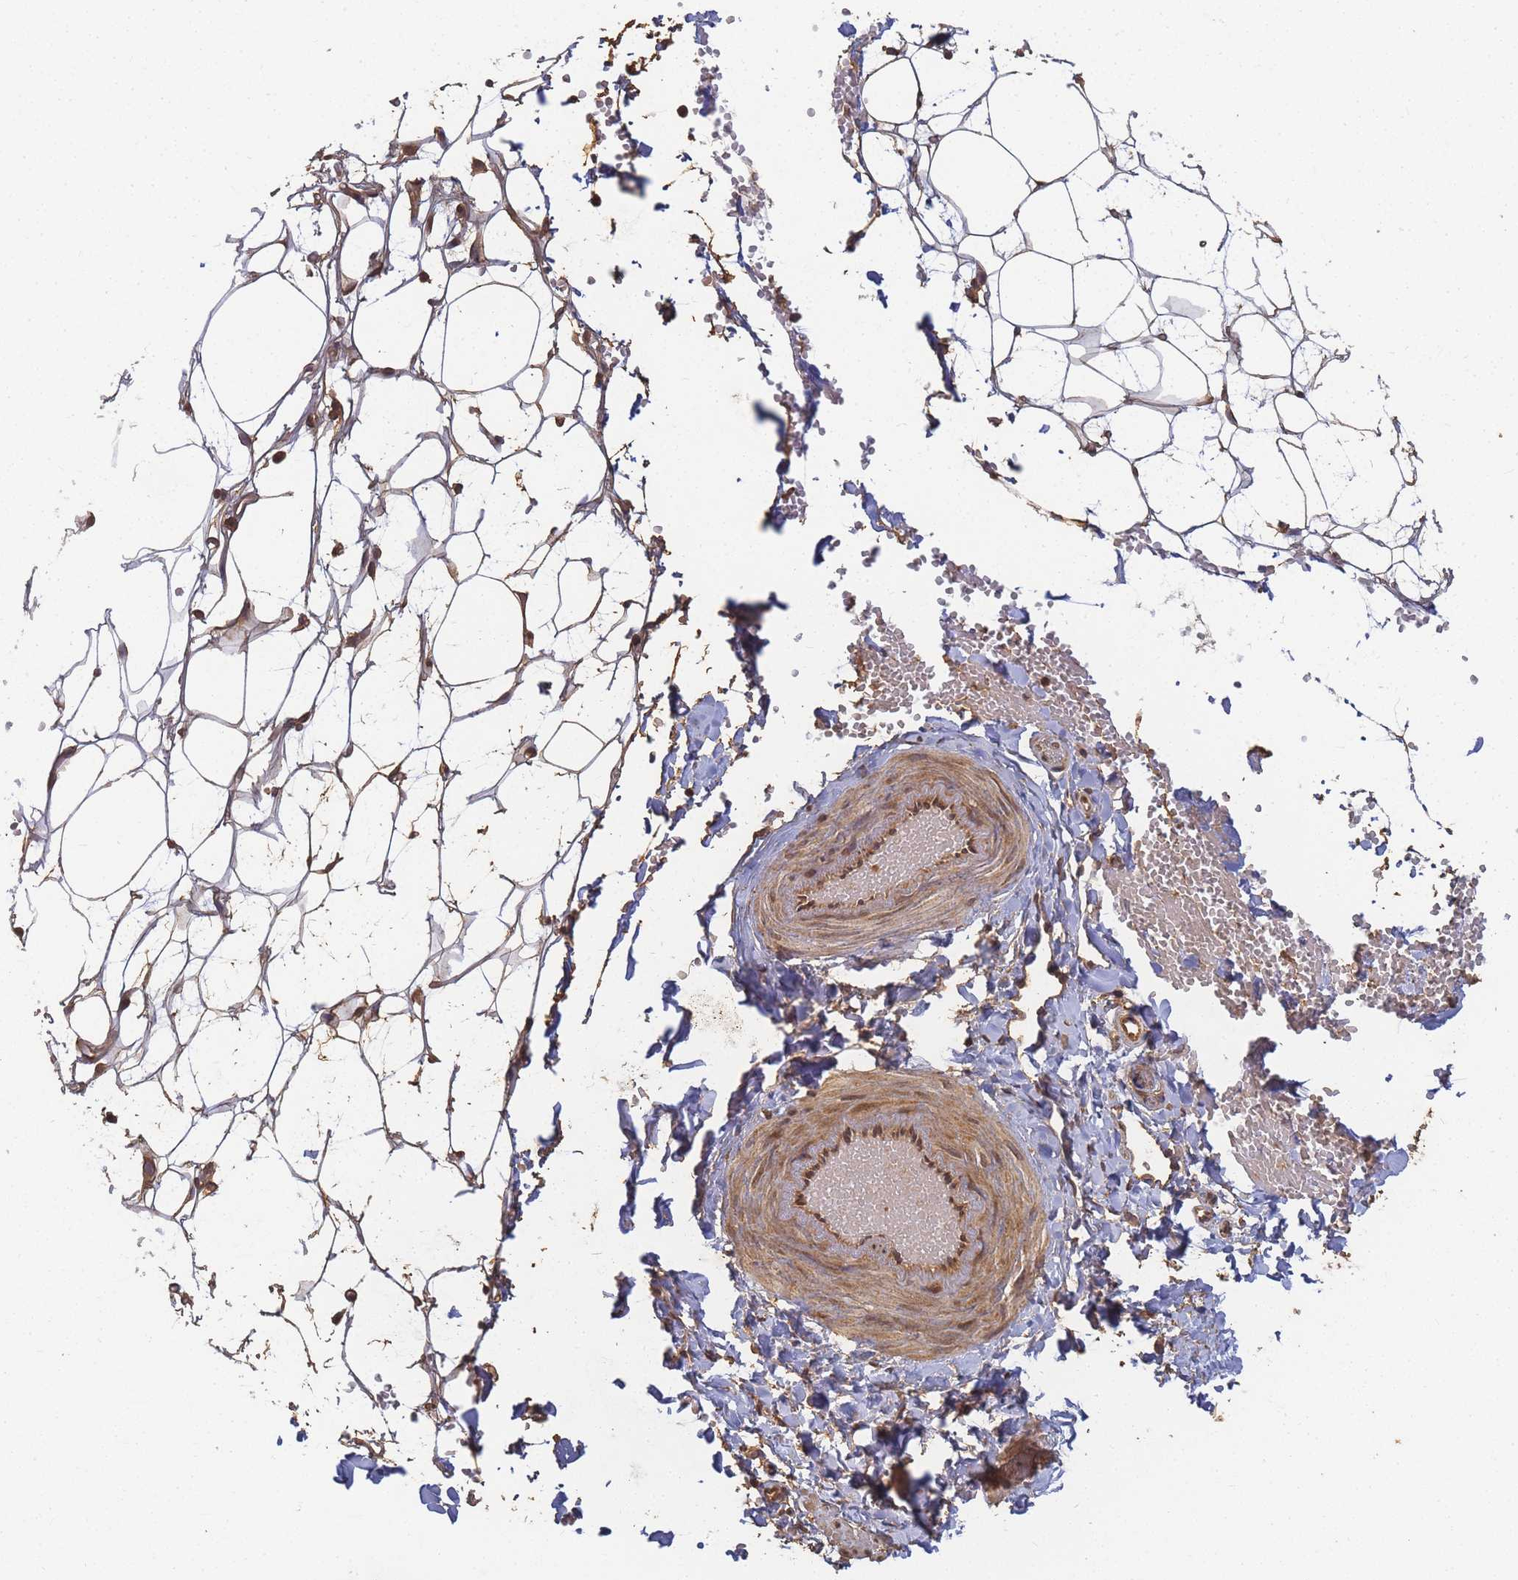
{"staining": {"intensity": "moderate", "quantity": "25%-75%", "location": "cytoplasmic/membranous"}, "tissue": "adipose tissue", "cell_type": "Adipocytes", "image_type": "normal", "snomed": [{"axis": "morphology", "description": "Normal tissue, NOS"}, {"axis": "topography", "description": "Breast"}], "caption": "A brown stain highlights moderate cytoplasmic/membranous expression of a protein in adipocytes of unremarkable human adipose tissue.", "gene": "ALKBH1", "patient": {"sex": "female", "age": 23}}